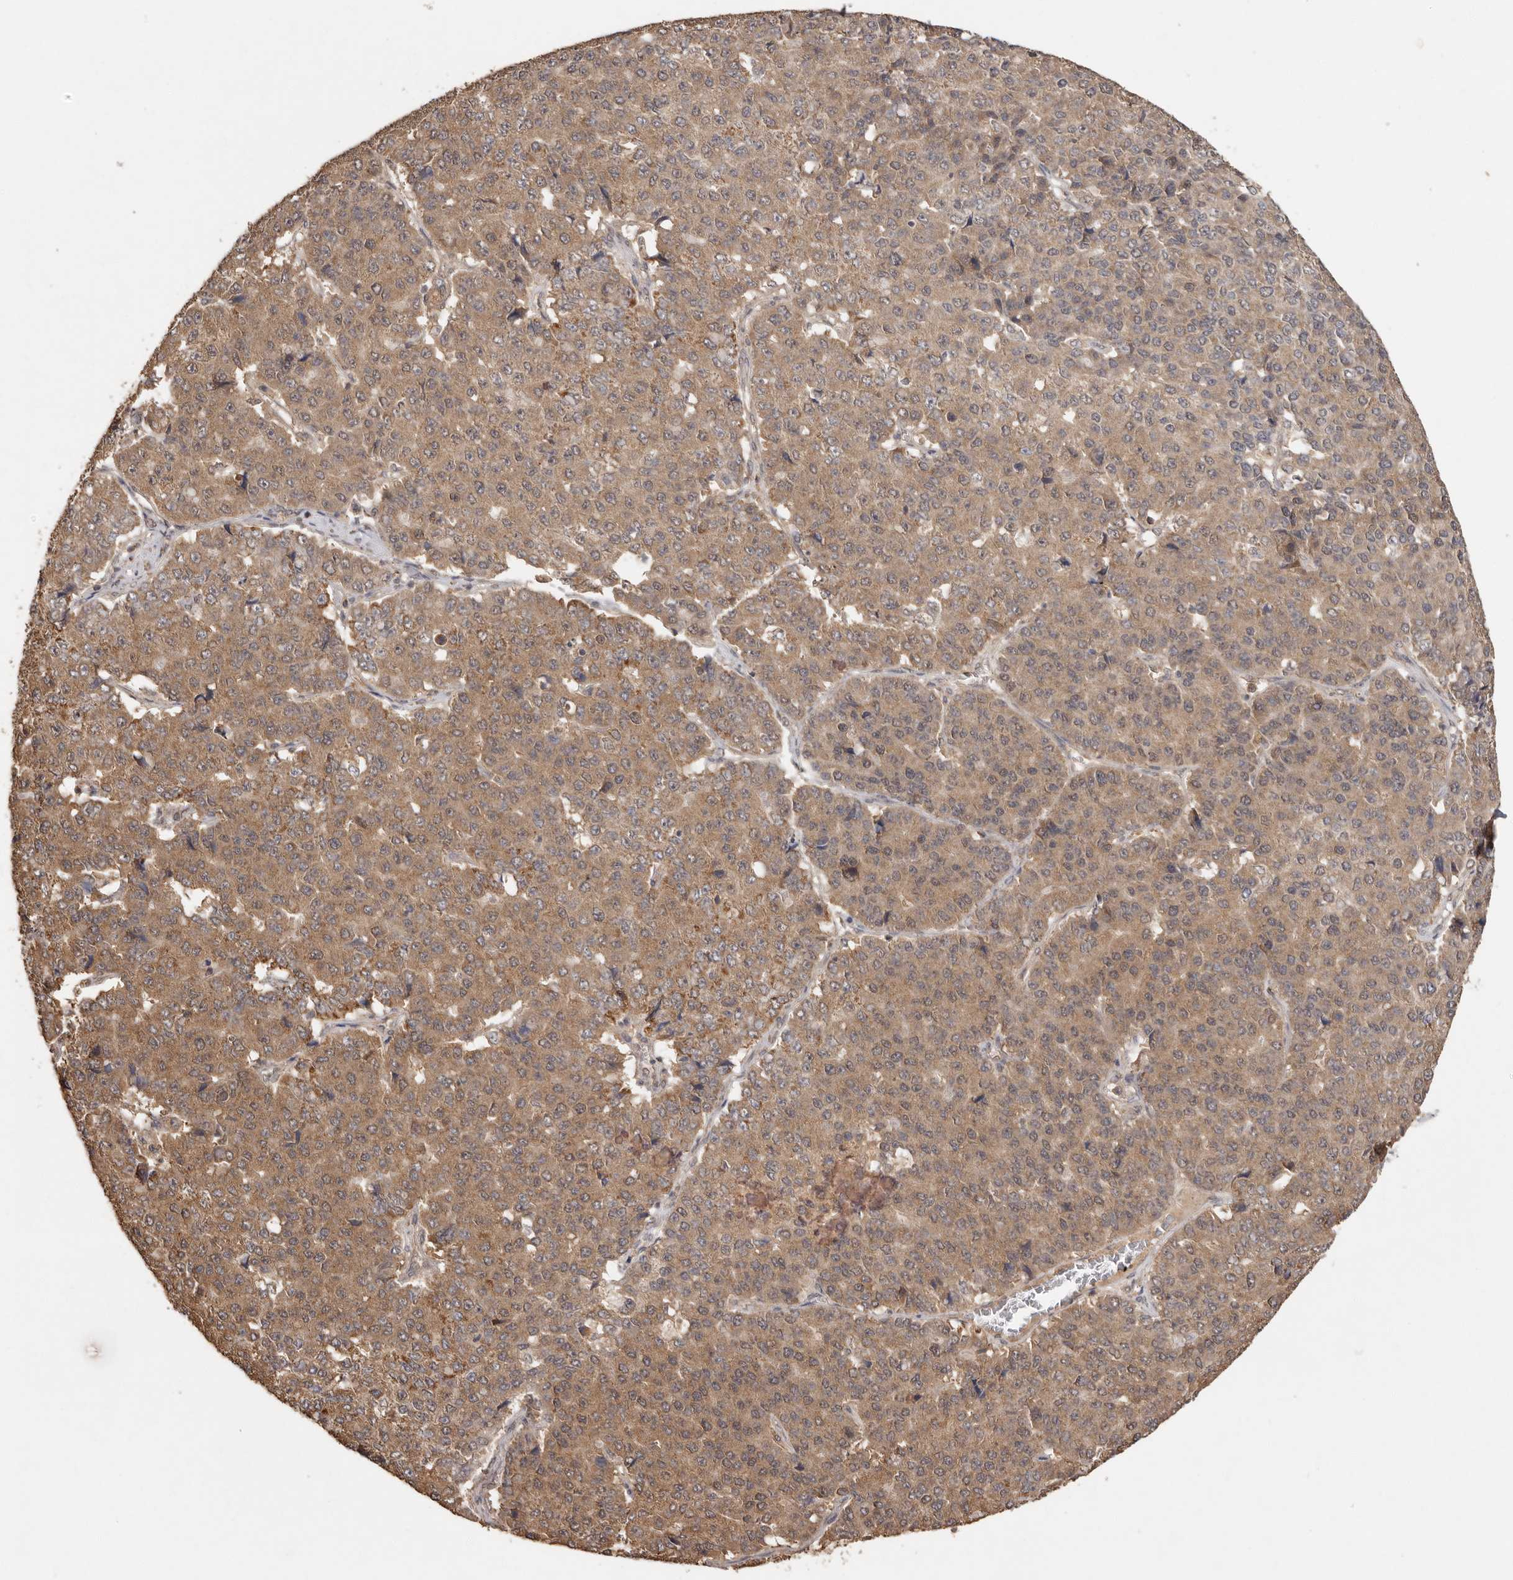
{"staining": {"intensity": "moderate", "quantity": ">75%", "location": "cytoplasmic/membranous"}, "tissue": "pancreatic cancer", "cell_type": "Tumor cells", "image_type": "cancer", "snomed": [{"axis": "morphology", "description": "Adenocarcinoma, NOS"}, {"axis": "topography", "description": "Pancreas"}], "caption": "IHC (DAB) staining of human pancreatic cancer (adenocarcinoma) reveals moderate cytoplasmic/membranous protein staining in about >75% of tumor cells. The protein is shown in brown color, while the nuclei are stained blue.", "gene": "RWDD1", "patient": {"sex": "male", "age": 50}}